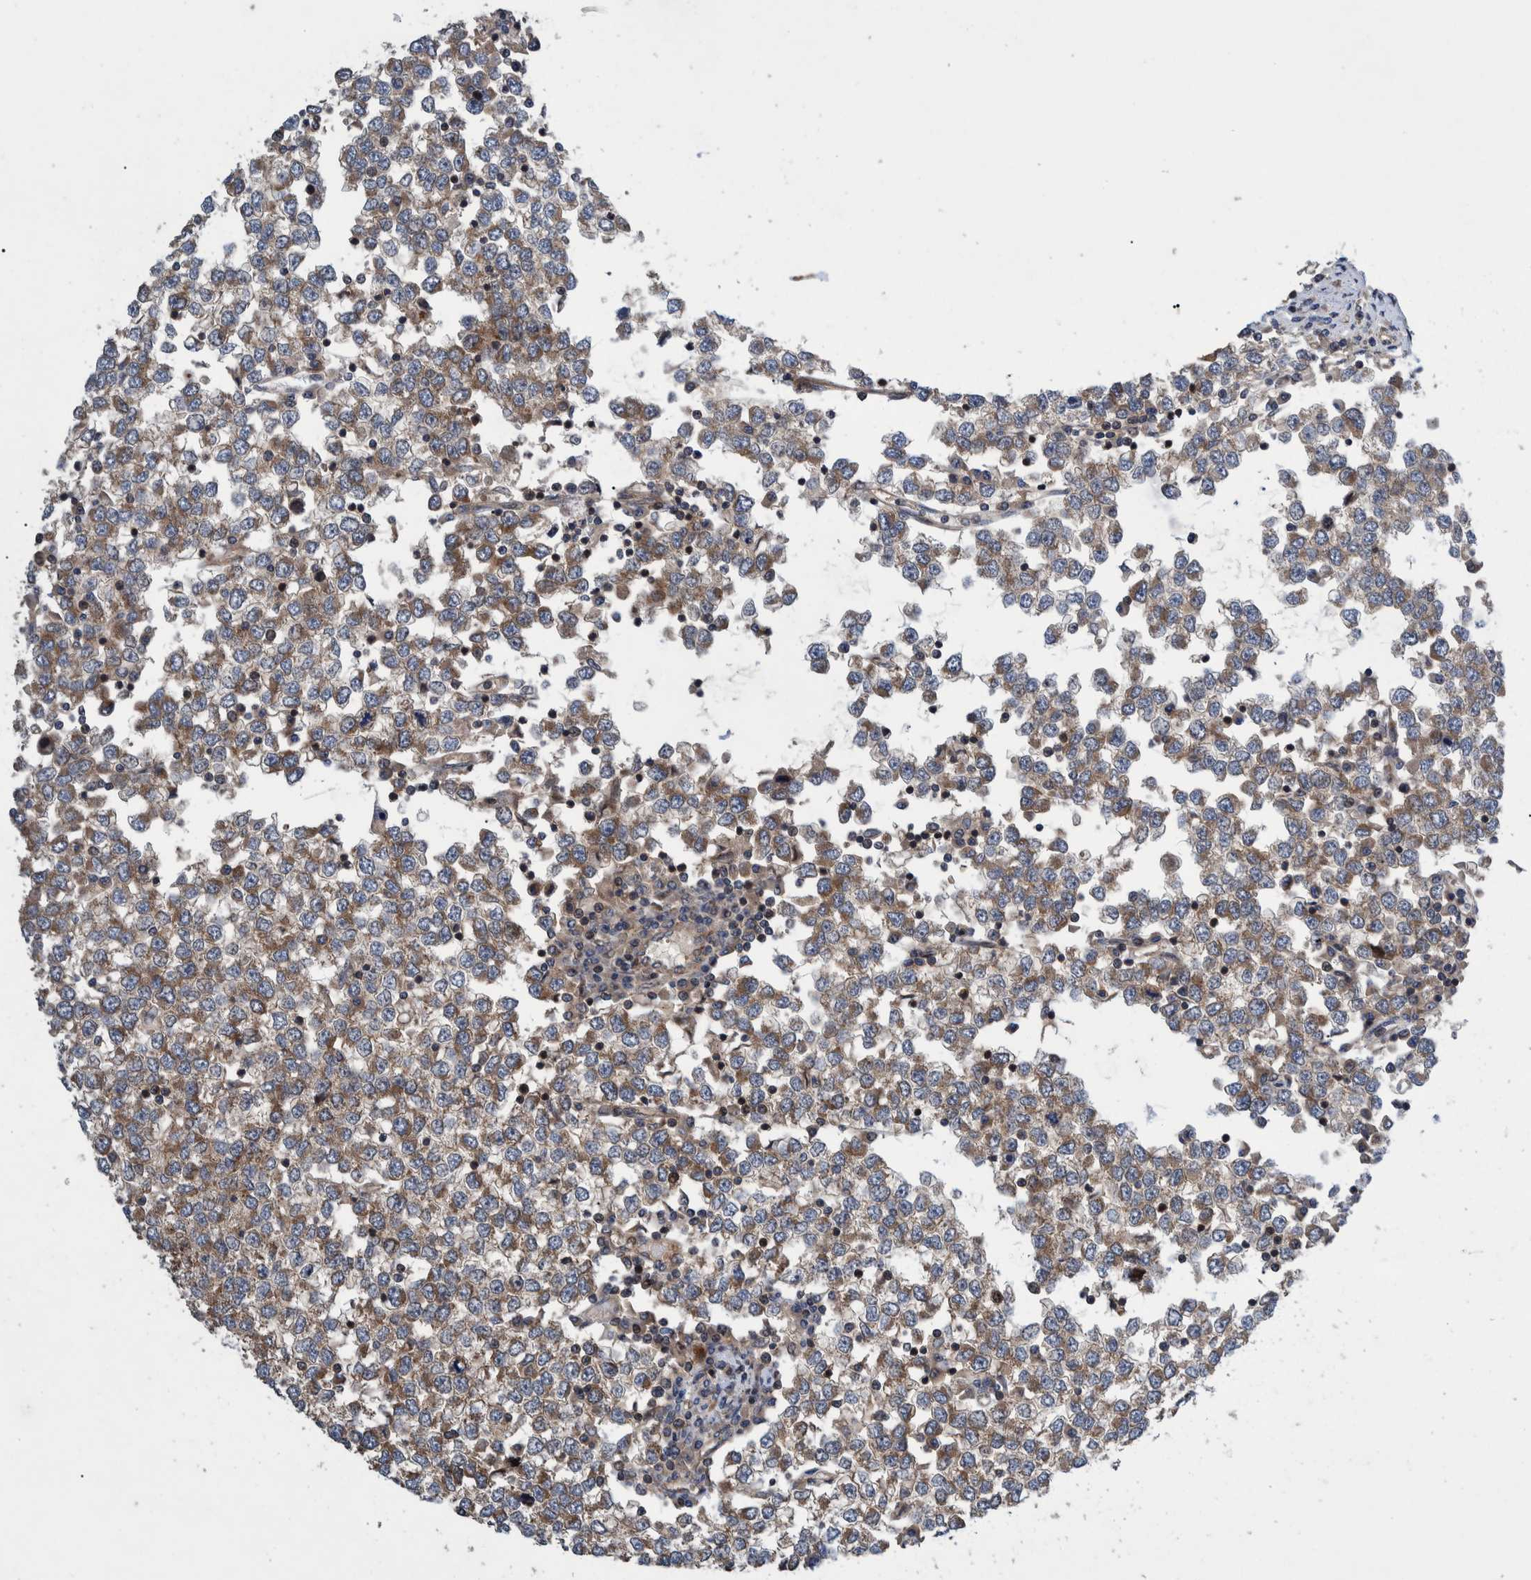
{"staining": {"intensity": "moderate", "quantity": ">75%", "location": "cytoplasmic/membranous"}, "tissue": "testis cancer", "cell_type": "Tumor cells", "image_type": "cancer", "snomed": [{"axis": "morphology", "description": "Seminoma, NOS"}, {"axis": "topography", "description": "Testis"}], "caption": "This photomicrograph displays IHC staining of seminoma (testis), with medium moderate cytoplasmic/membranous positivity in about >75% of tumor cells.", "gene": "GRPEL2", "patient": {"sex": "male", "age": 65}}